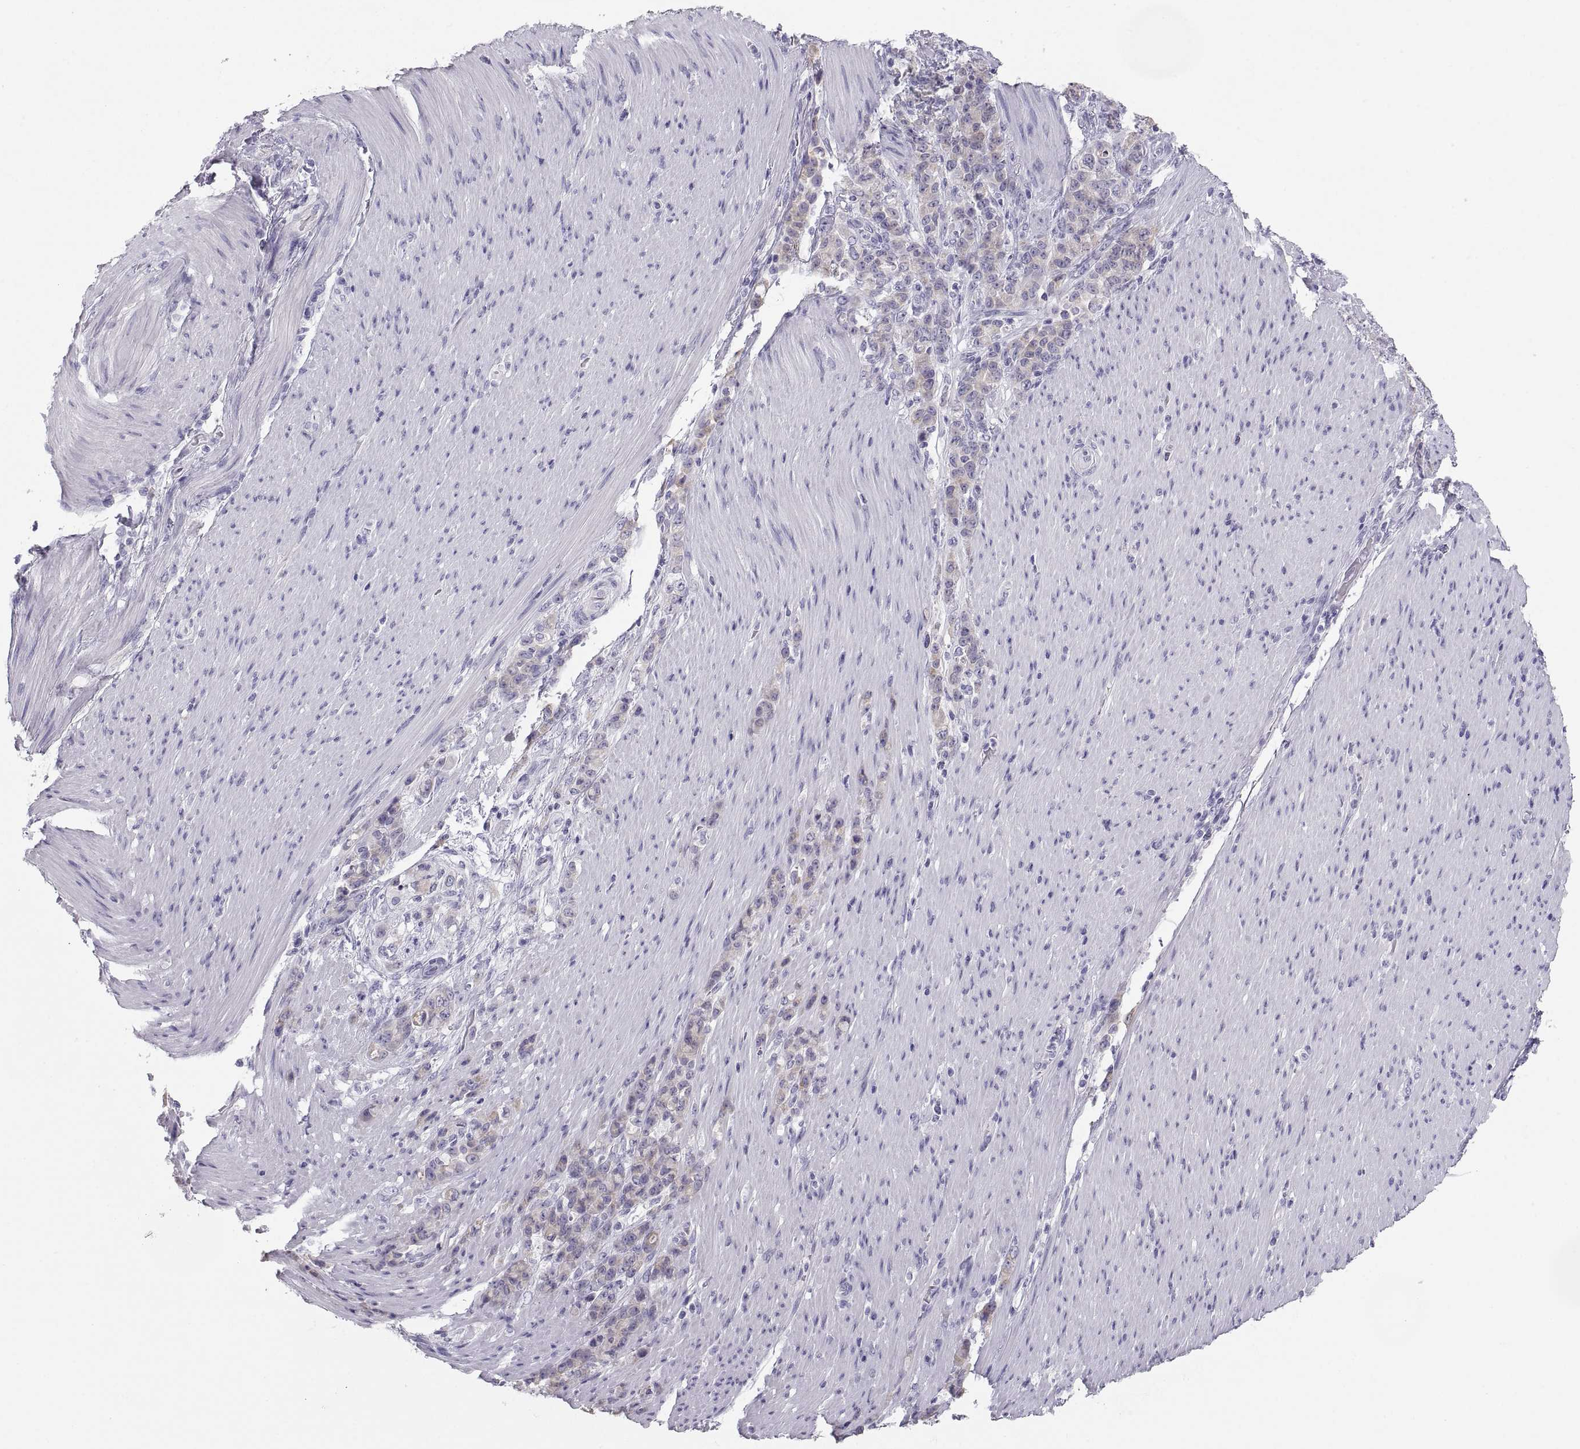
{"staining": {"intensity": "weak", "quantity": "25%-75%", "location": "cytoplasmic/membranous"}, "tissue": "stomach cancer", "cell_type": "Tumor cells", "image_type": "cancer", "snomed": [{"axis": "morphology", "description": "Adenocarcinoma, NOS"}, {"axis": "topography", "description": "Stomach"}], "caption": "This histopathology image reveals IHC staining of stomach cancer, with low weak cytoplasmic/membranous positivity in about 25%-75% of tumor cells.", "gene": "MAGEB2", "patient": {"sex": "female", "age": 79}}